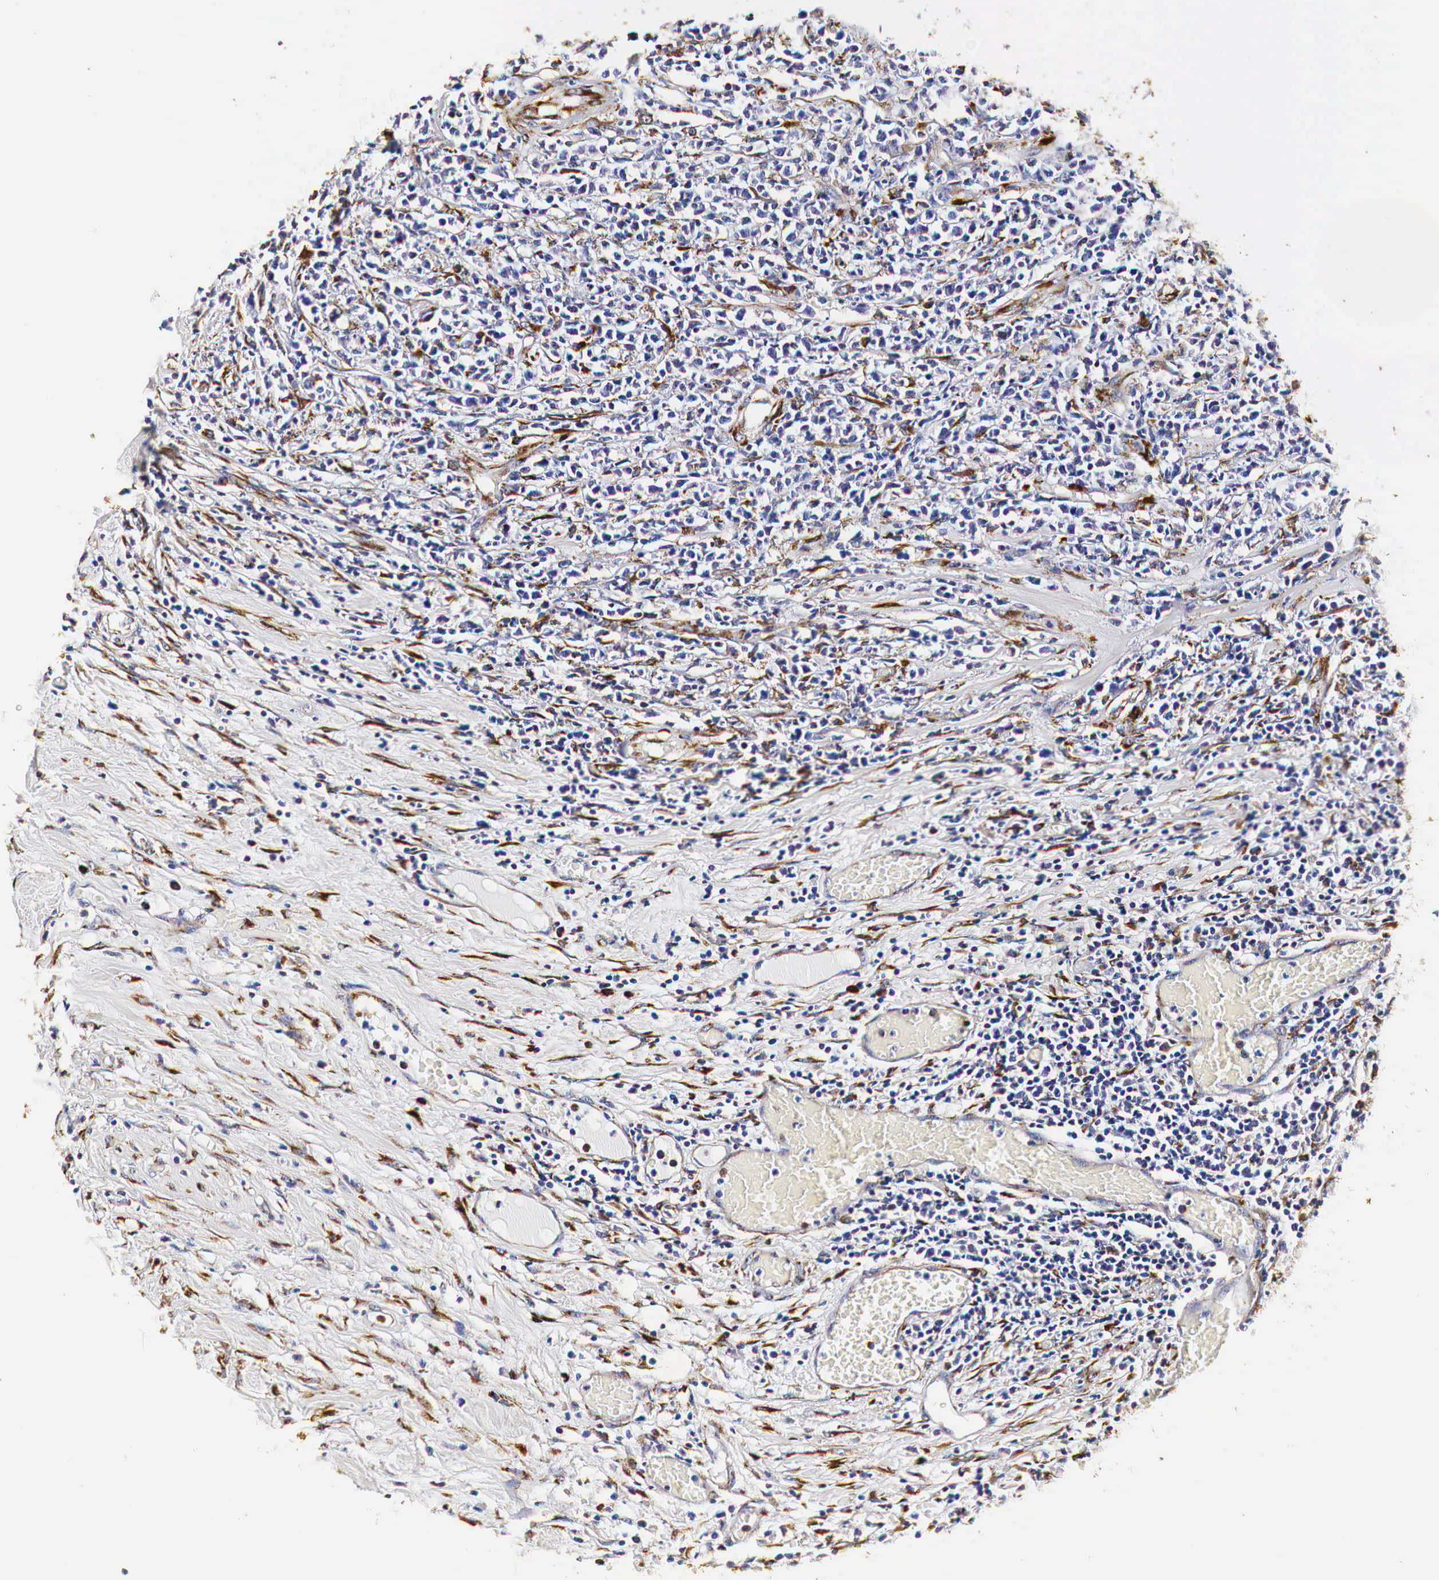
{"staining": {"intensity": "weak", "quantity": "<25%", "location": "cytoplasmic/membranous"}, "tissue": "lymphoma", "cell_type": "Tumor cells", "image_type": "cancer", "snomed": [{"axis": "morphology", "description": "Malignant lymphoma, non-Hodgkin's type, High grade"}, {"axis": "topography", "description": "Colon"}], "caption": "Human malignant lymphoma, non-Hodgkin's type (high-grade) stained for a protein using immunohistochemistry displays no staining in tumor cells.", "gene": "CKAP4", "patient": {"sex": "male", "age": 82}}